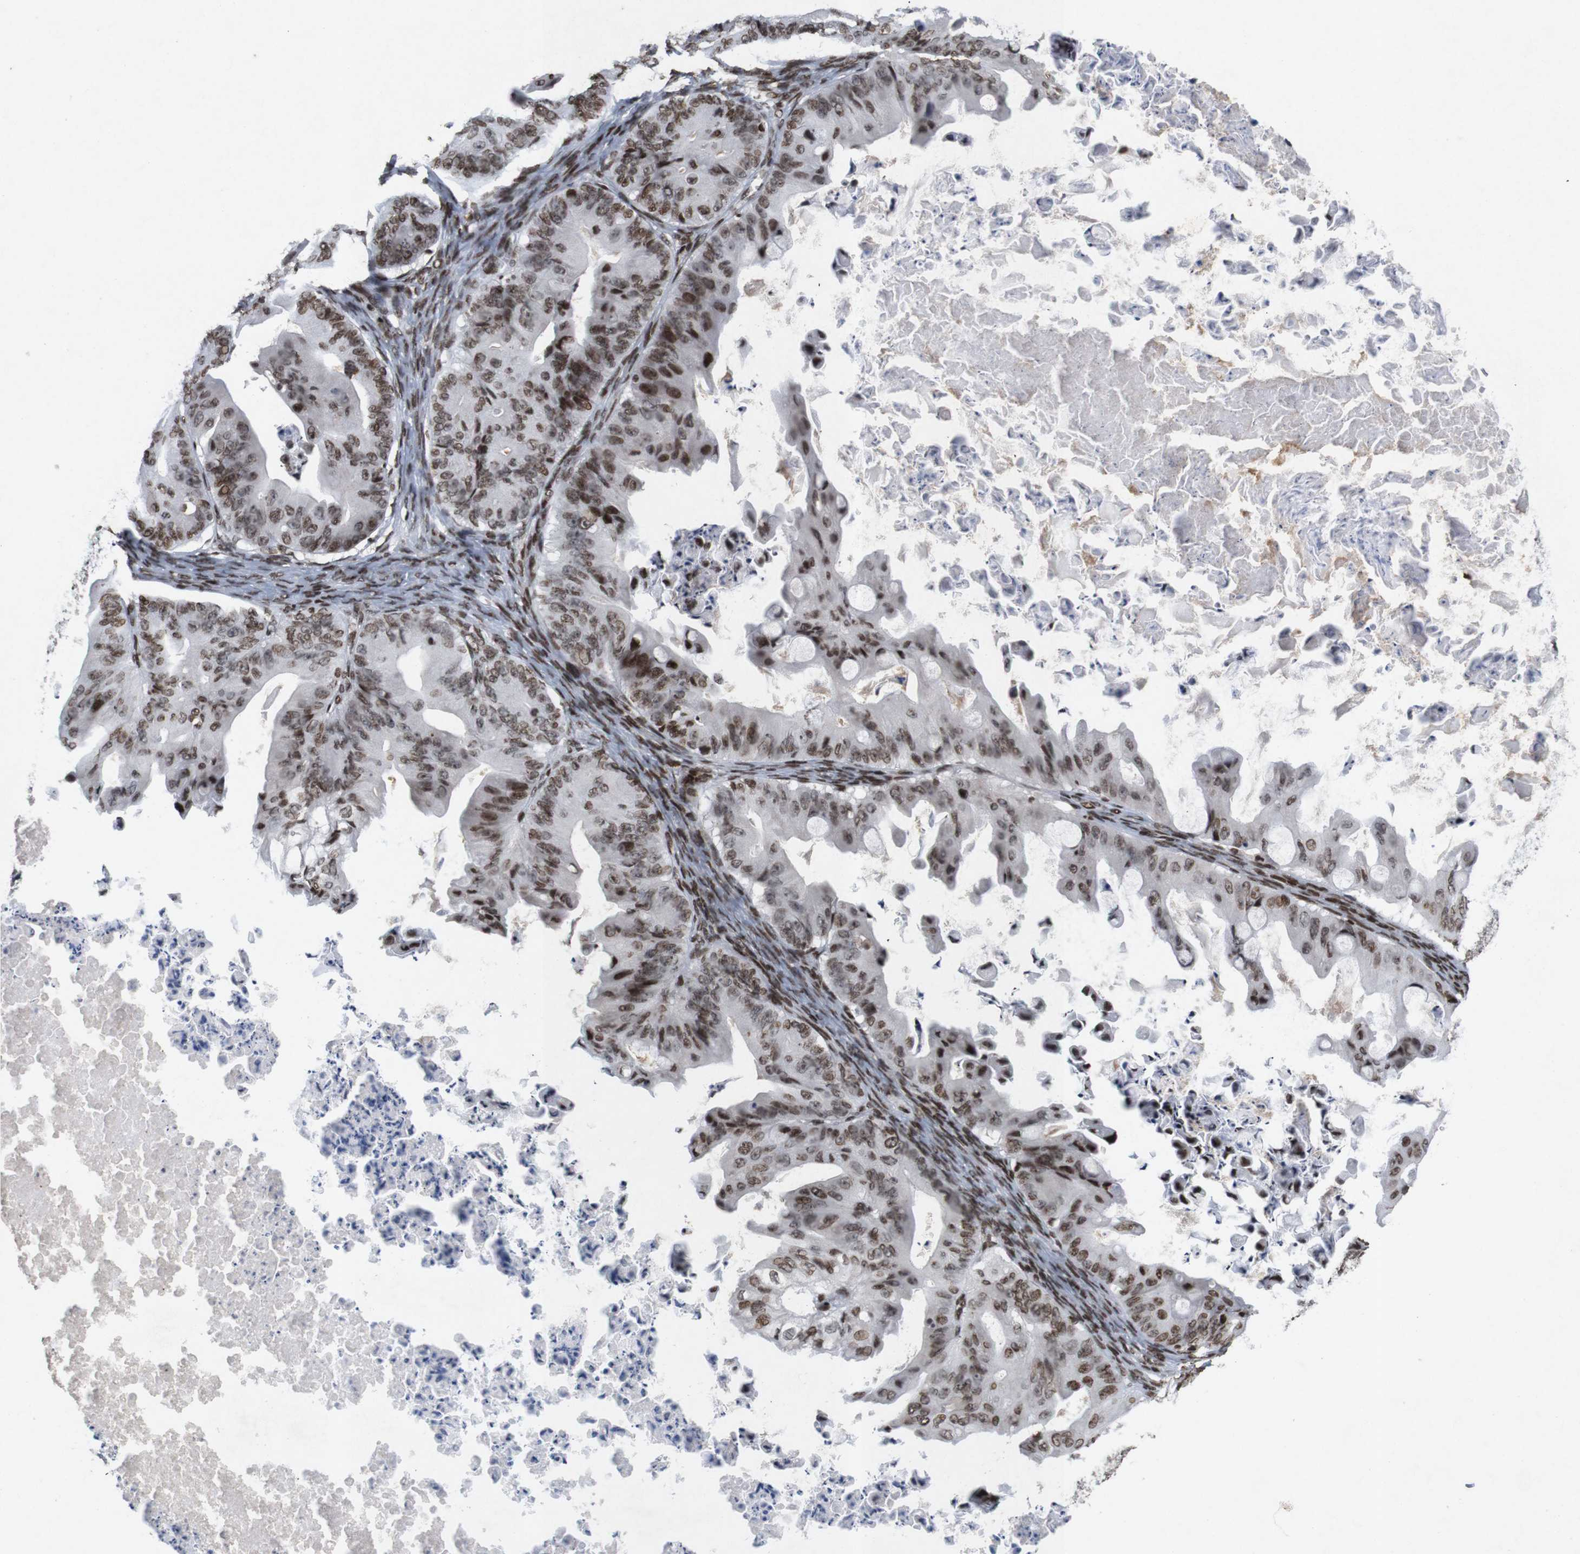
{"staining": {"intensity": "moderate", "quantity": ">75%", "location": "nuclear"}, "tissue": "ovarian cancer", "cell_type": "Tumor cells", "image_type": "cancer", "snomed": [{"axis": "morphology", "description": "Cystadenocarcinoma, mucinous, NOS"}, {"axis": "topography", "description": "Ovary"}], "caption": "An IHC histopathology image of neoplastic tissue is shown. Protein staining in brown labels moderate nuclear positivity in ovarian cancer within tumor cells.", "gene": "MAGEH1", "patient": {"sex": "female", "age": 37}}